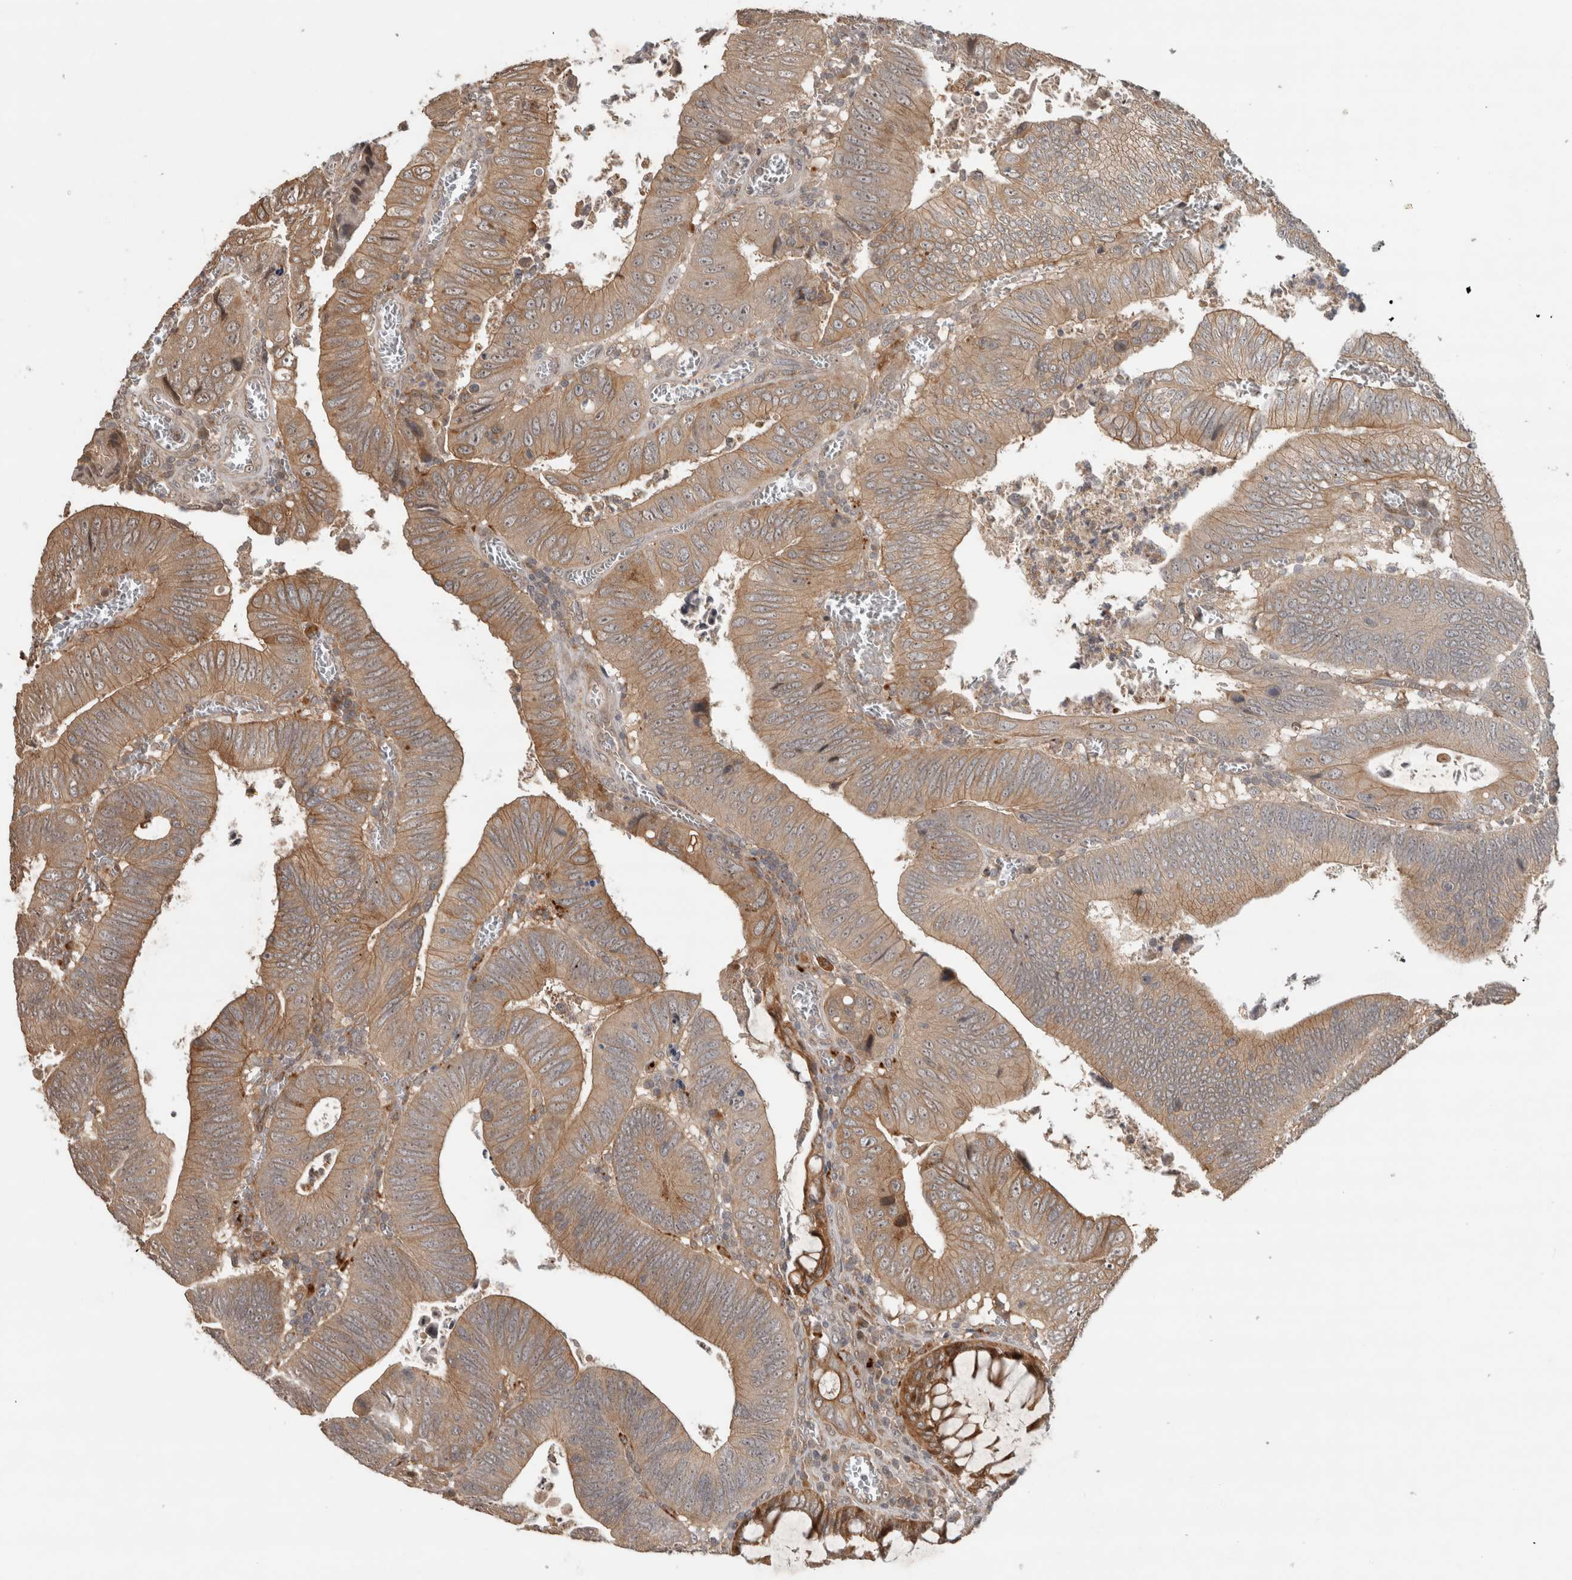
{"staining": {"intensity": "moderate", "quantity": "25%-75%", "location": "cytoplasmic/membranous"}, "tissue": "colorectal cancer", "cell_type": "Tumor cells", "image_type": "cancer", "snomed": [{"axis": "morphology", "description": "Inflammation, NOS"}, {"axis": "morphology", "description": "Adenocarcinoma, NOS"}, {"axis": "topography", "description": "Colon"}], "caption": "Colorectal cancer (adenocarcinoma) stained with a protein marker demonstrates moderate staining in tumor cells.", "gene": "PITPNC1", "patient": {"sex": "male", "age": 72}}